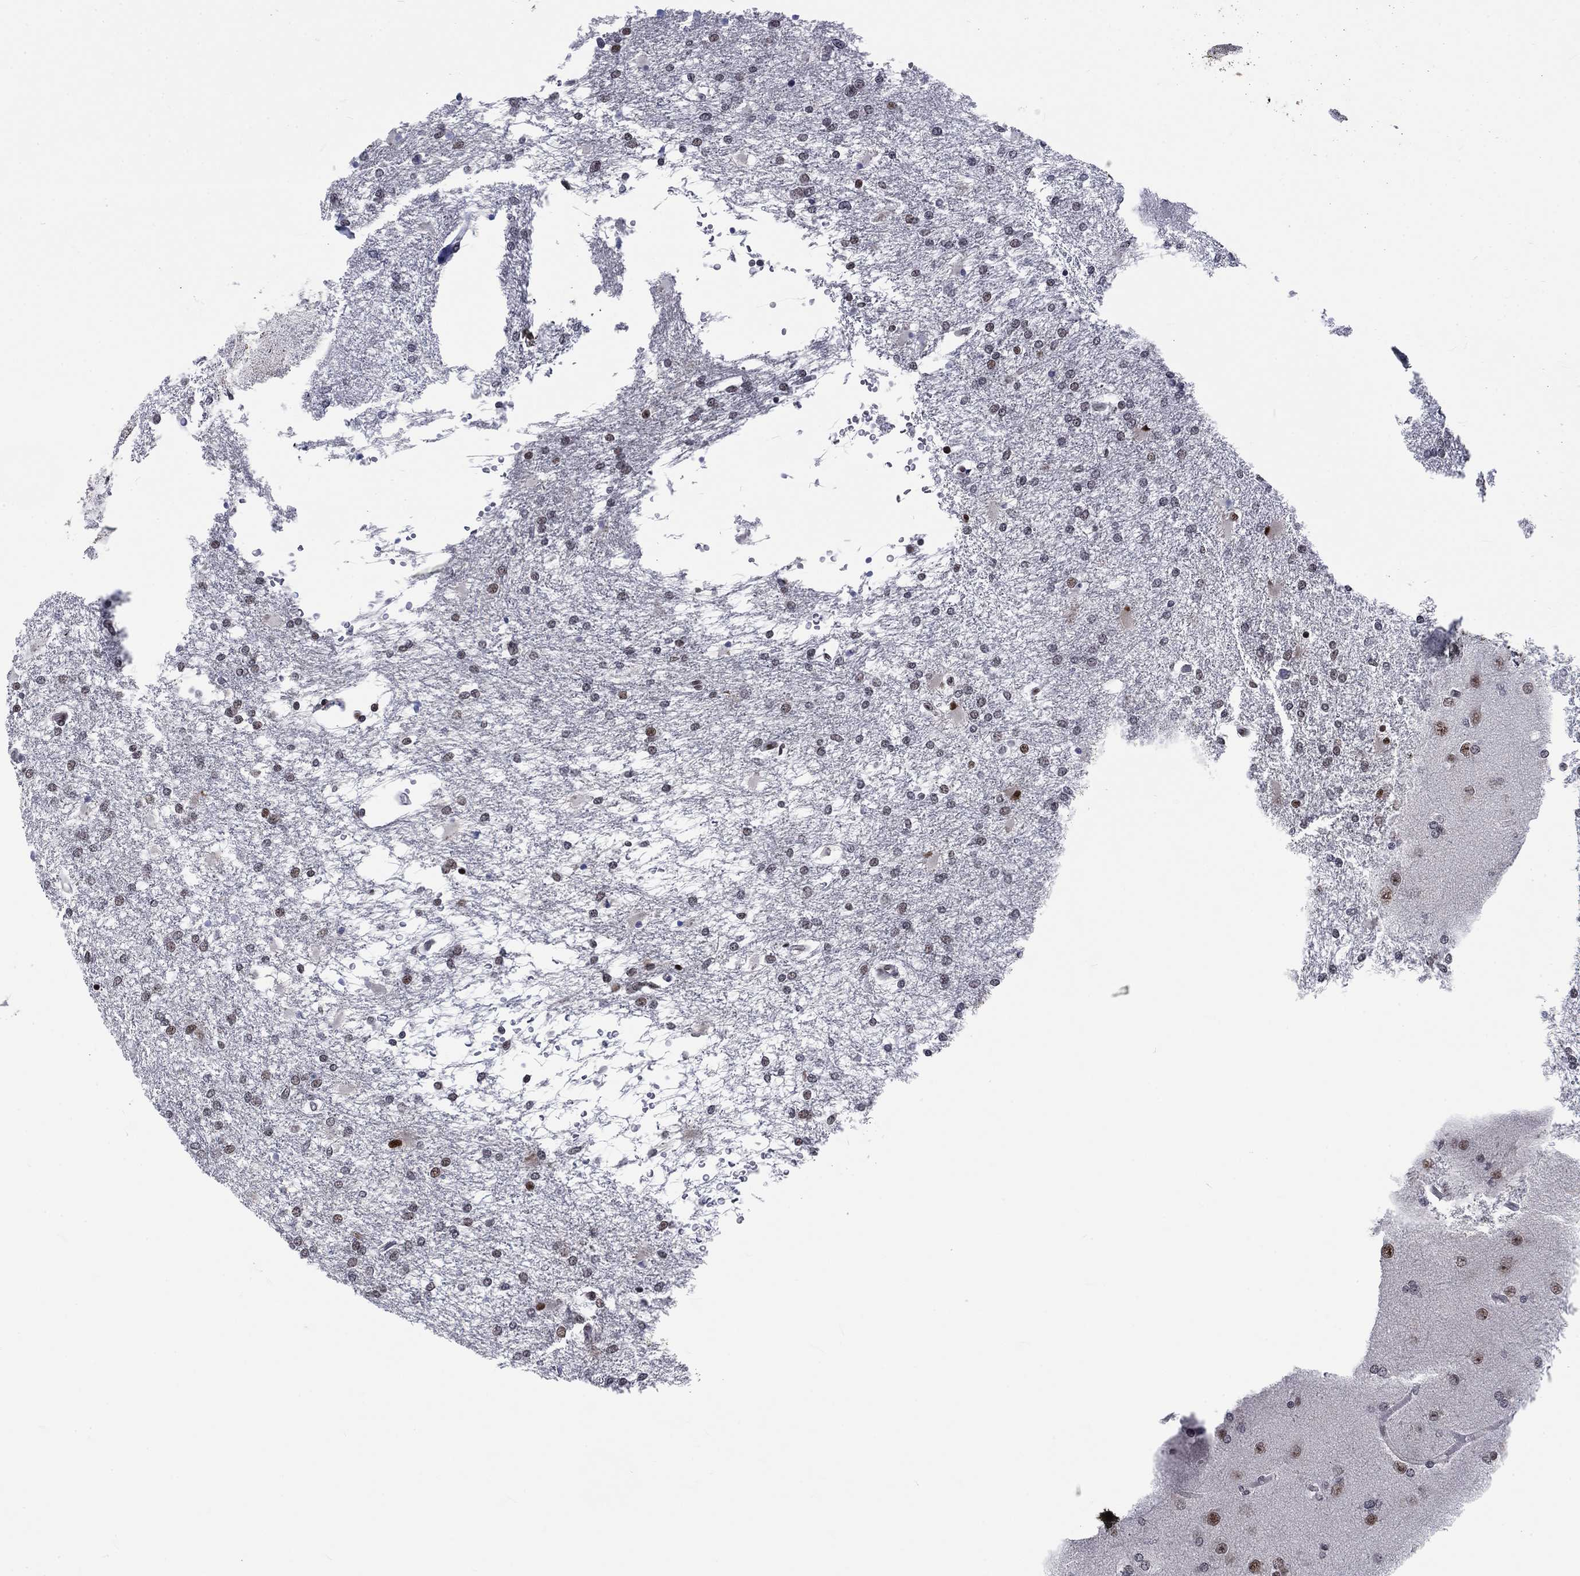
{"staining": {"intensity": "strong", "quantity": "<25%", "location": "nuclear"}, "tissue": "glioma", "cell_type": "Tumor cells", "image_type": "cancer", "snomed": [{"axis": "morphology", "description": "Glioma, malignant, High grade"}, {"axis": "topography", "description": "Cerebral cortex"}], "caption": "A medium amount of strong nuclear expression is appreciated in about <25% of tumor cells in glioma tissue.", "gene": "FYTTD1", "patient": {"sex": "male", "age": 79}}